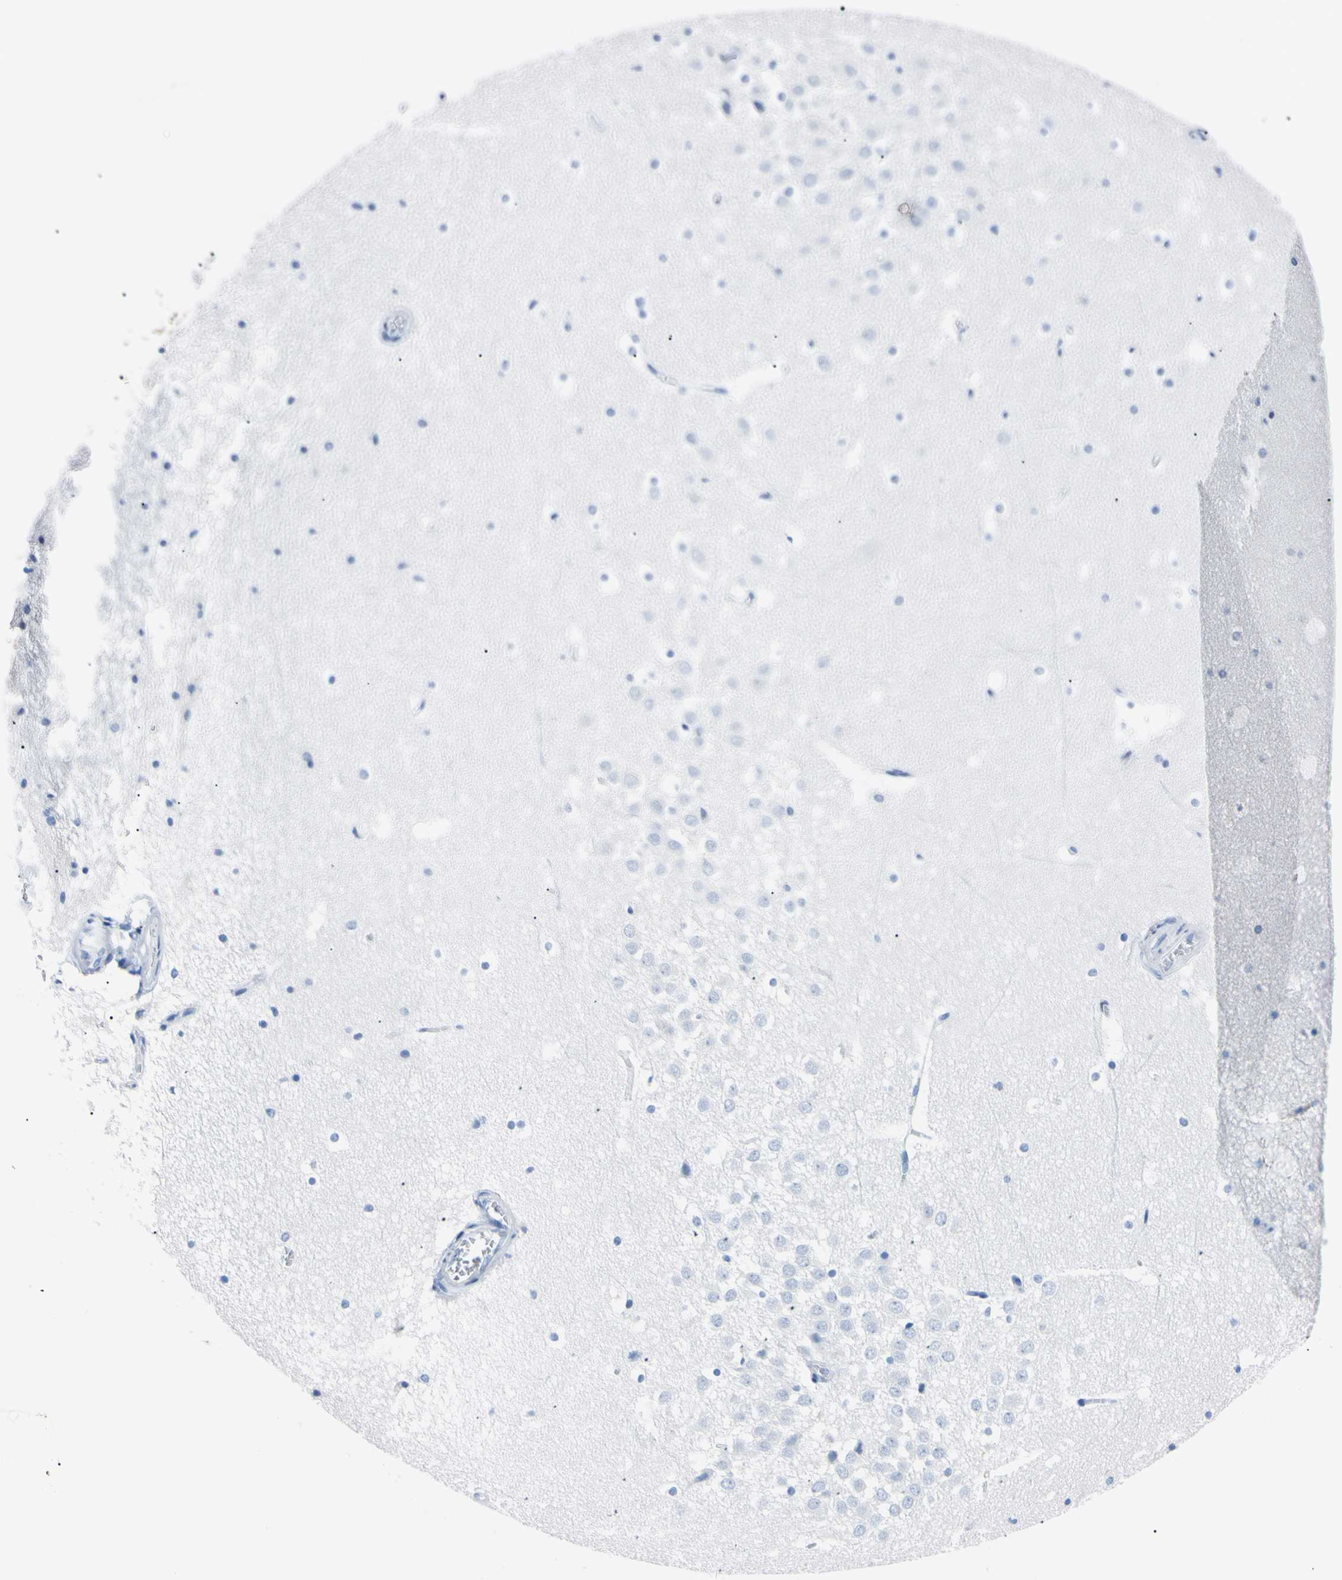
{"staining": {"intensity": "negative", "quantity": "none", "location": "none"}, "tissue": "hippocampus", "cell_type": "Glial cells", "image_type": "normal", "snomed": [{"axis": "morphology", "description": "Normal tissue, NOS"}, {"axis": "topography", "description": "Hippocampus"}], "caption": "High power microscopy micrograph of an IHC image of benign hippocampus, revealing no significant positivity in glial cells. Nuclei are stained in blue.", "gene": "NCF4", "patient": {"sex": "male", "age": 45}}